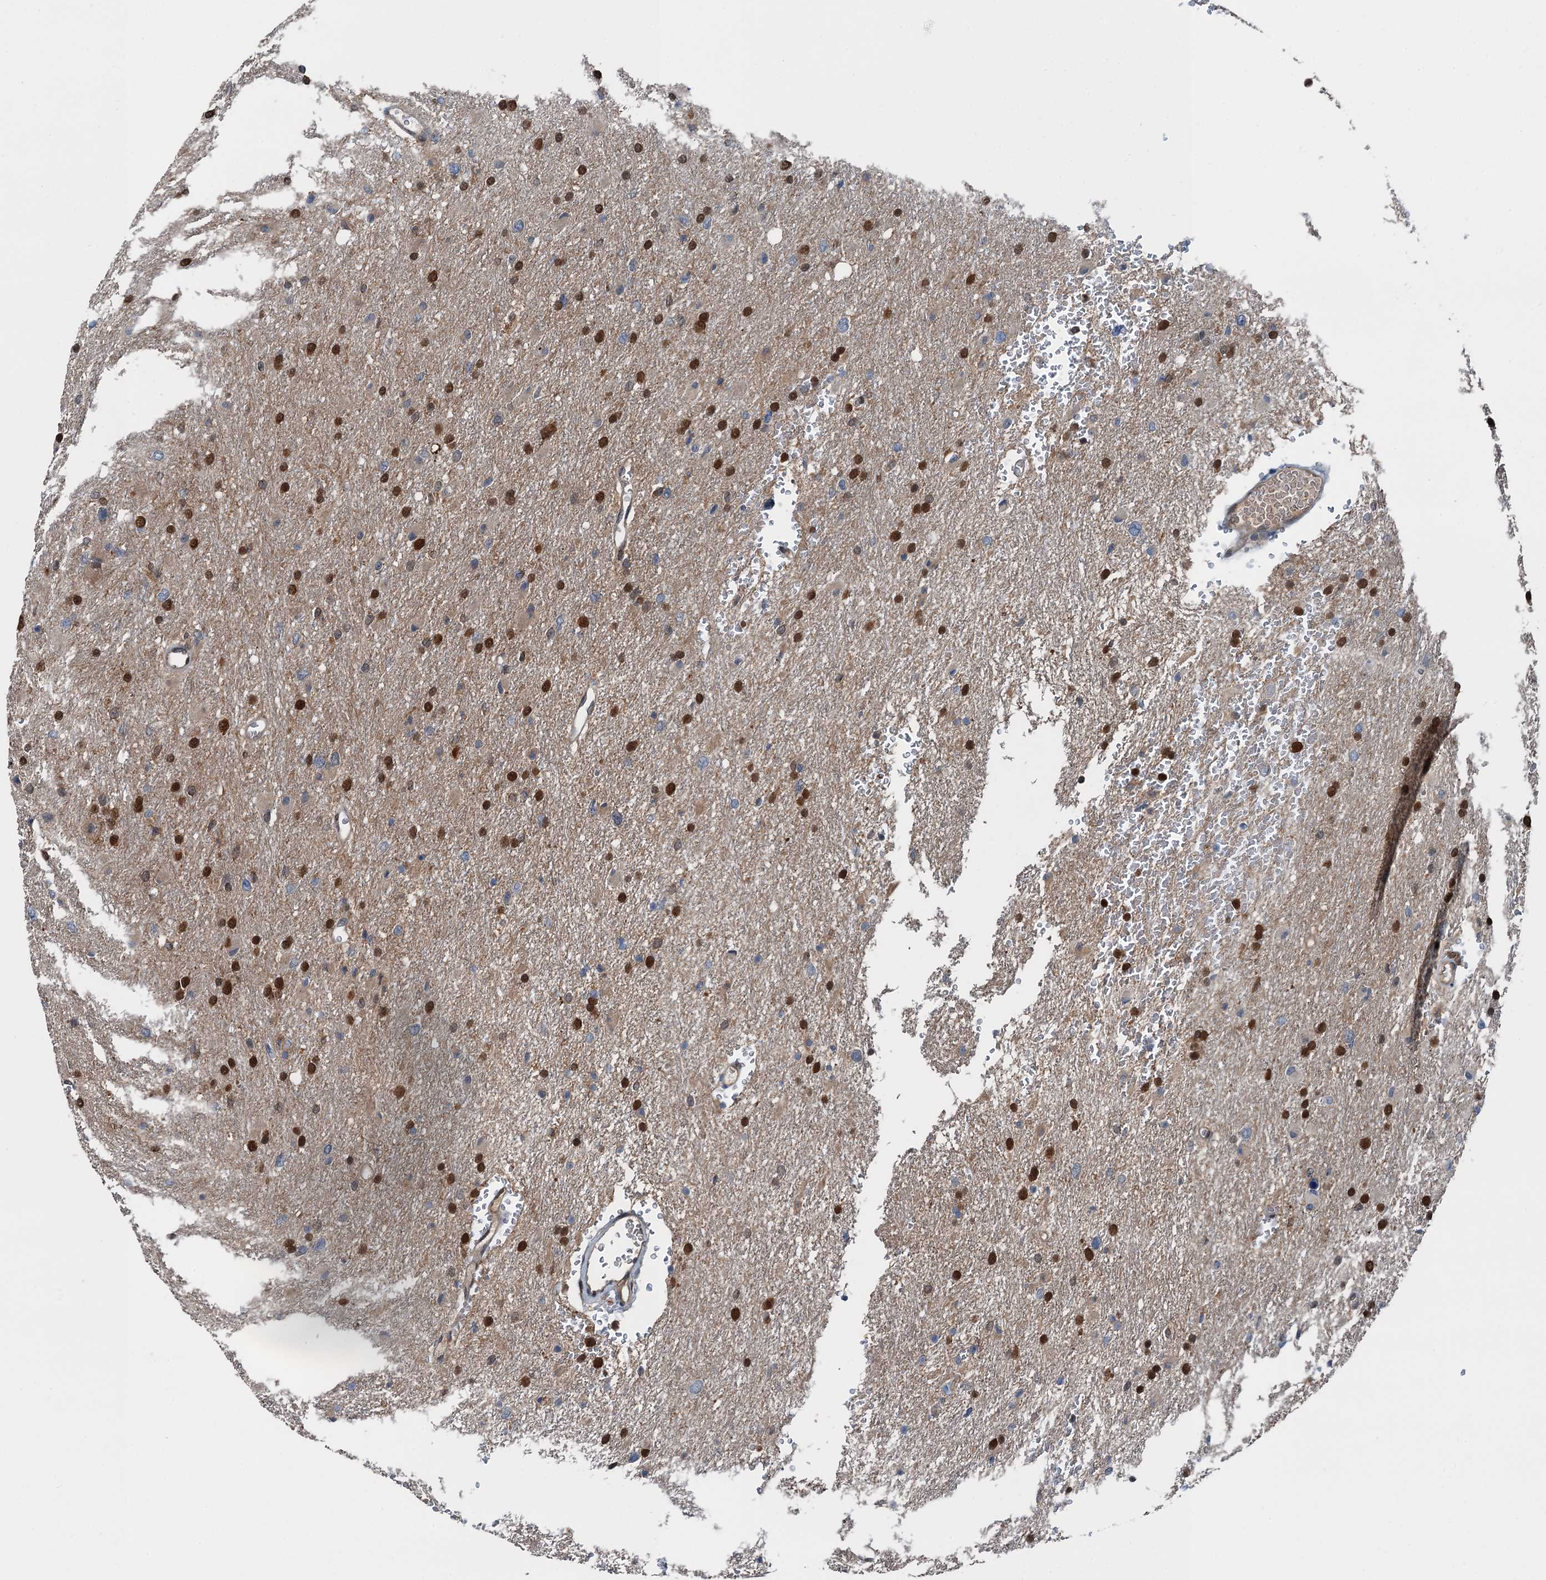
{"staining": {"intensity": "strong", "quantity": "25%-75%", "location": "nuclear"}, "tissue": "glioma", "cell_type": "Tumor cells", "image_type": "cancer", "snomed": [{"axis": "morphology", "description": "Glioma, malignant, High grade"}, {"axis": "topography", "description": "Cerebral cortex"}], "caption": "The histopathology image displays staining of malignant glioma (high-grade), revealing strong nuclear protein staining (brown color) within tumor cells.", "gene": "RNH1", "patient": {"sex": "female", "age": 36}}